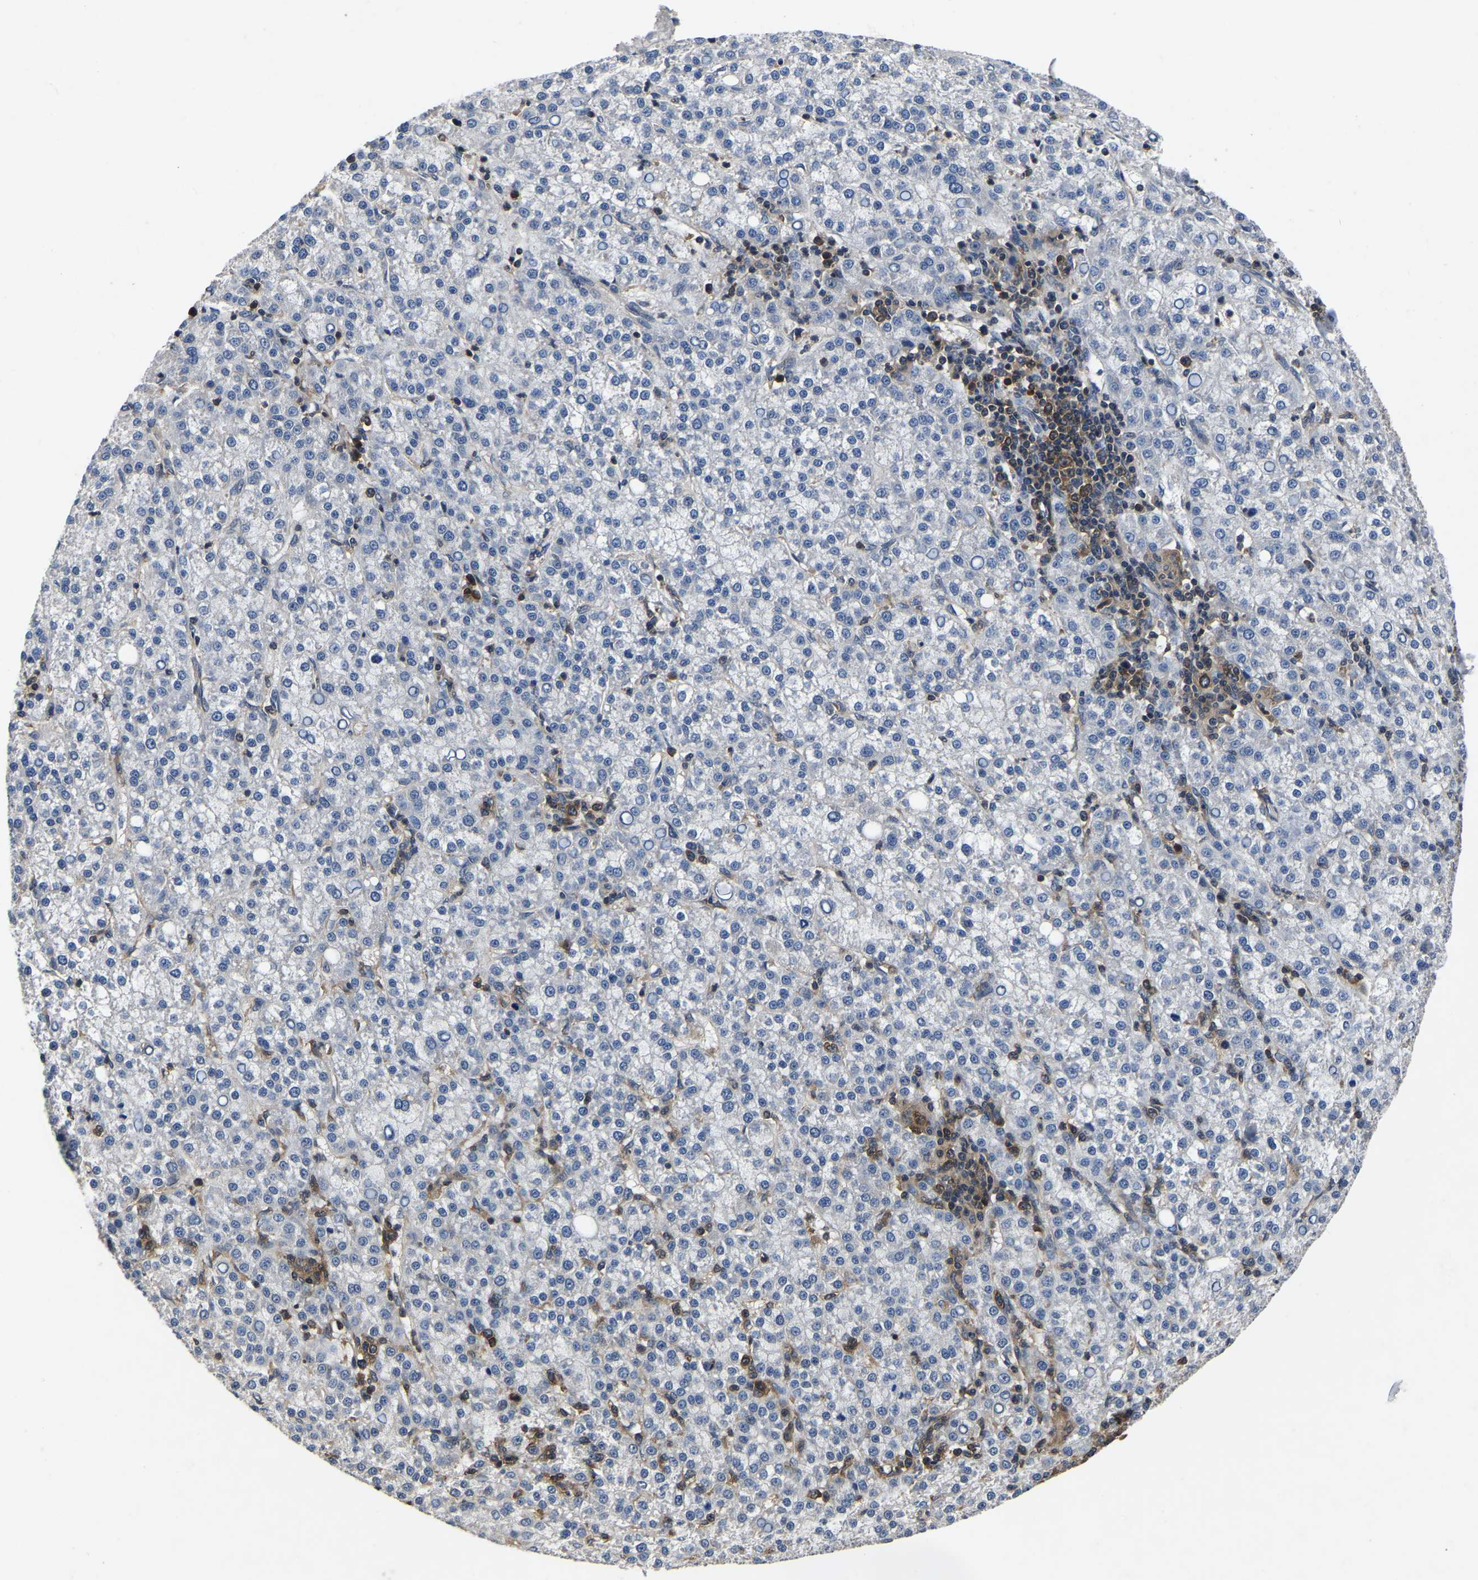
{"staining": {"intensity": "negative", "quantity": "none", "location": "none"}, "tissue": "liver cancer", "cell_type": "Tumor cells", "image_type": "cancer", "snomed": [{"axis": "morphology", "description": "Carcinoma, Hepatocellular, NOS"}, {"axis": "topography", "description": "Liver"}], "caption": "Immunohistochemical staining of liver cancer demonstrates no significant positivity in tumor cells.", "gene": "FGD5", "patient": {"sex": "female", "age": 58}}